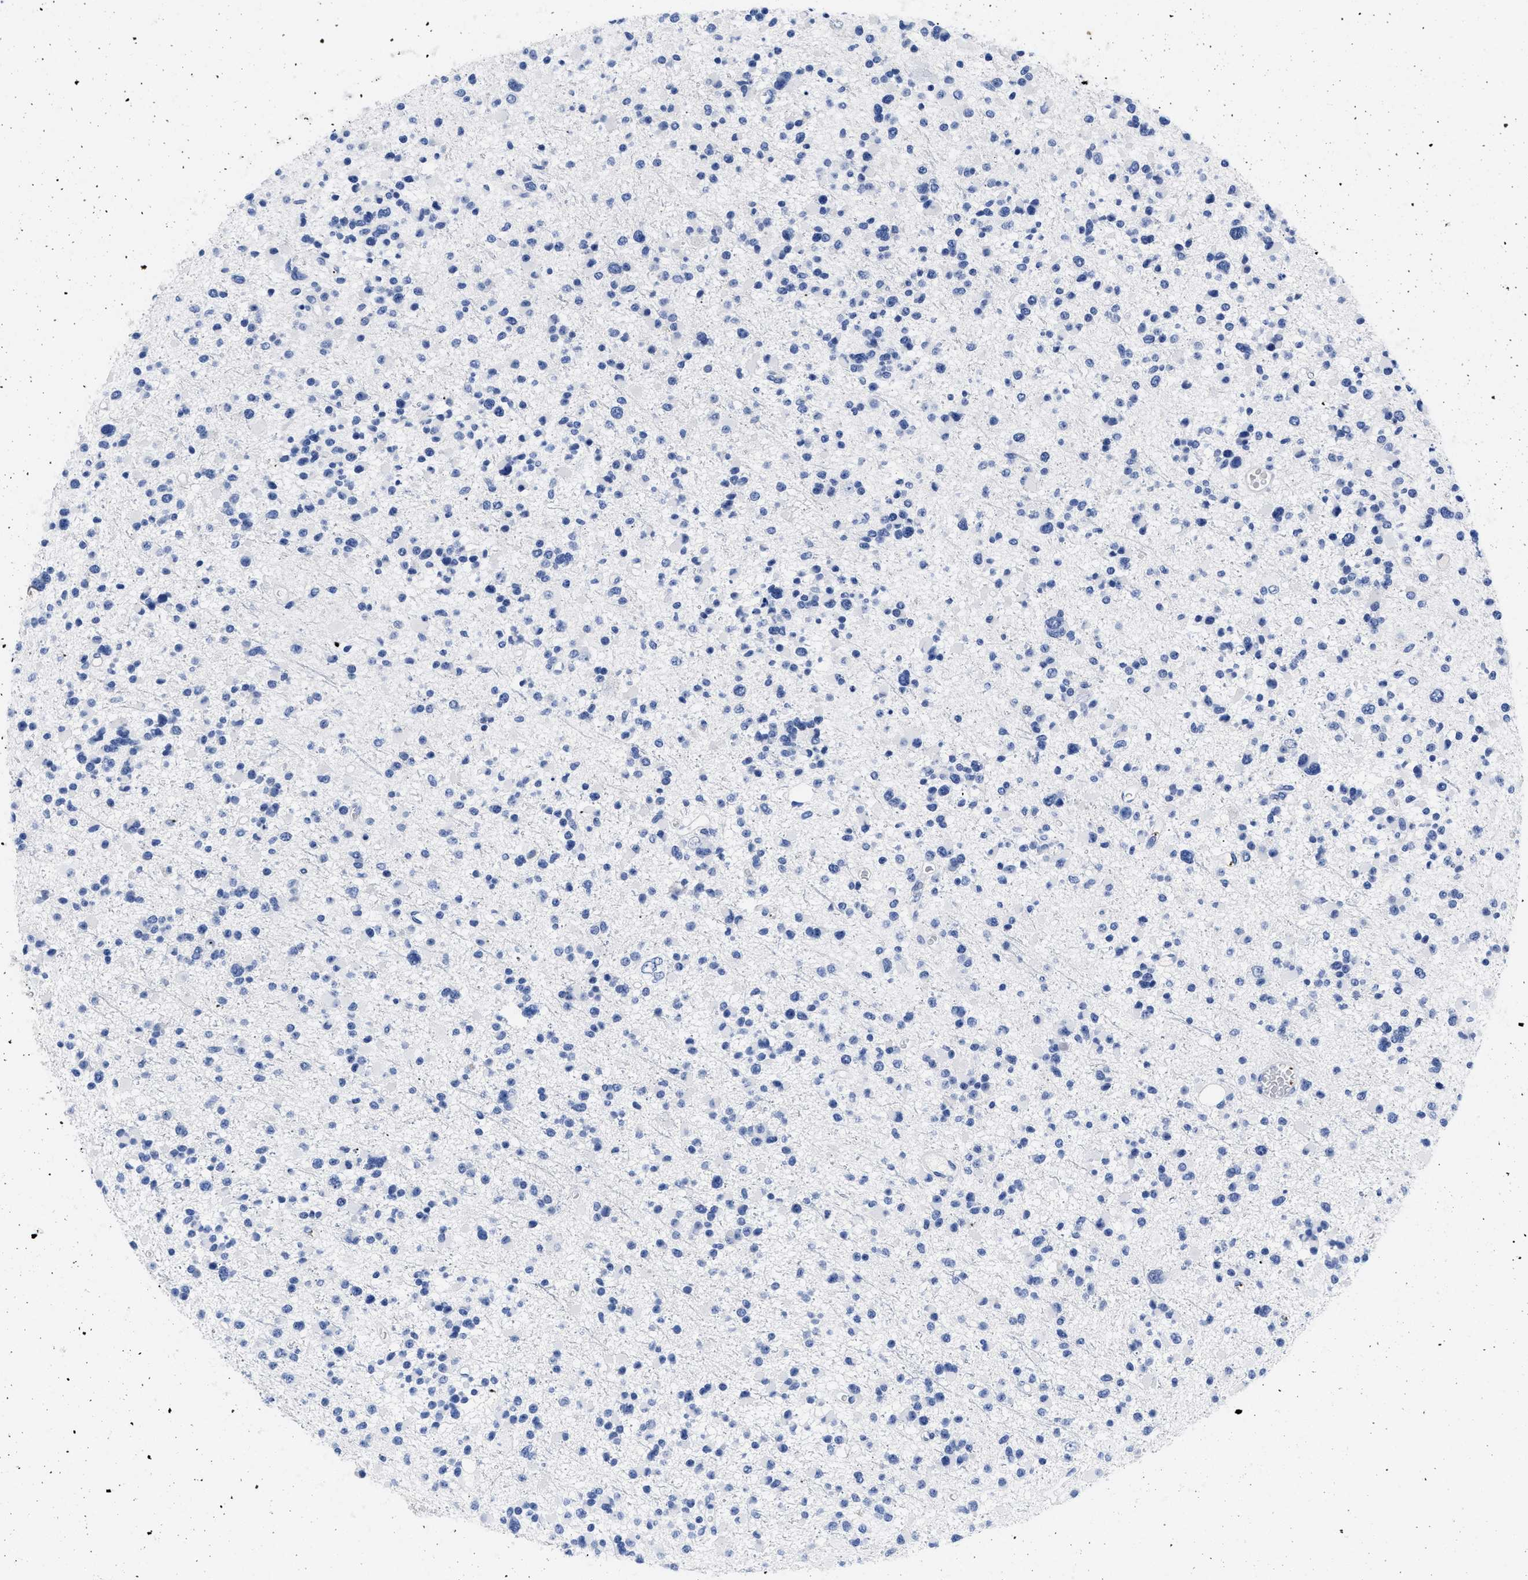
{"staining": {"intensity": "negative", "quantity": "none", "location": "none"}, "tissue": "glioma", "cell_type": "Tumor cells", "image_type": "cancer", "snomed": [{"axis": "morphology", "description": "Glioma, malignant, Low grade"}, {"axis": "topography", "description": "Brain"}], "caption": "The micrograph demonstrates no staining of tumor cells in malignant glioma (low-grade).", "gene": "TREML1", "patient": {"sex": "female", "age": 22}}